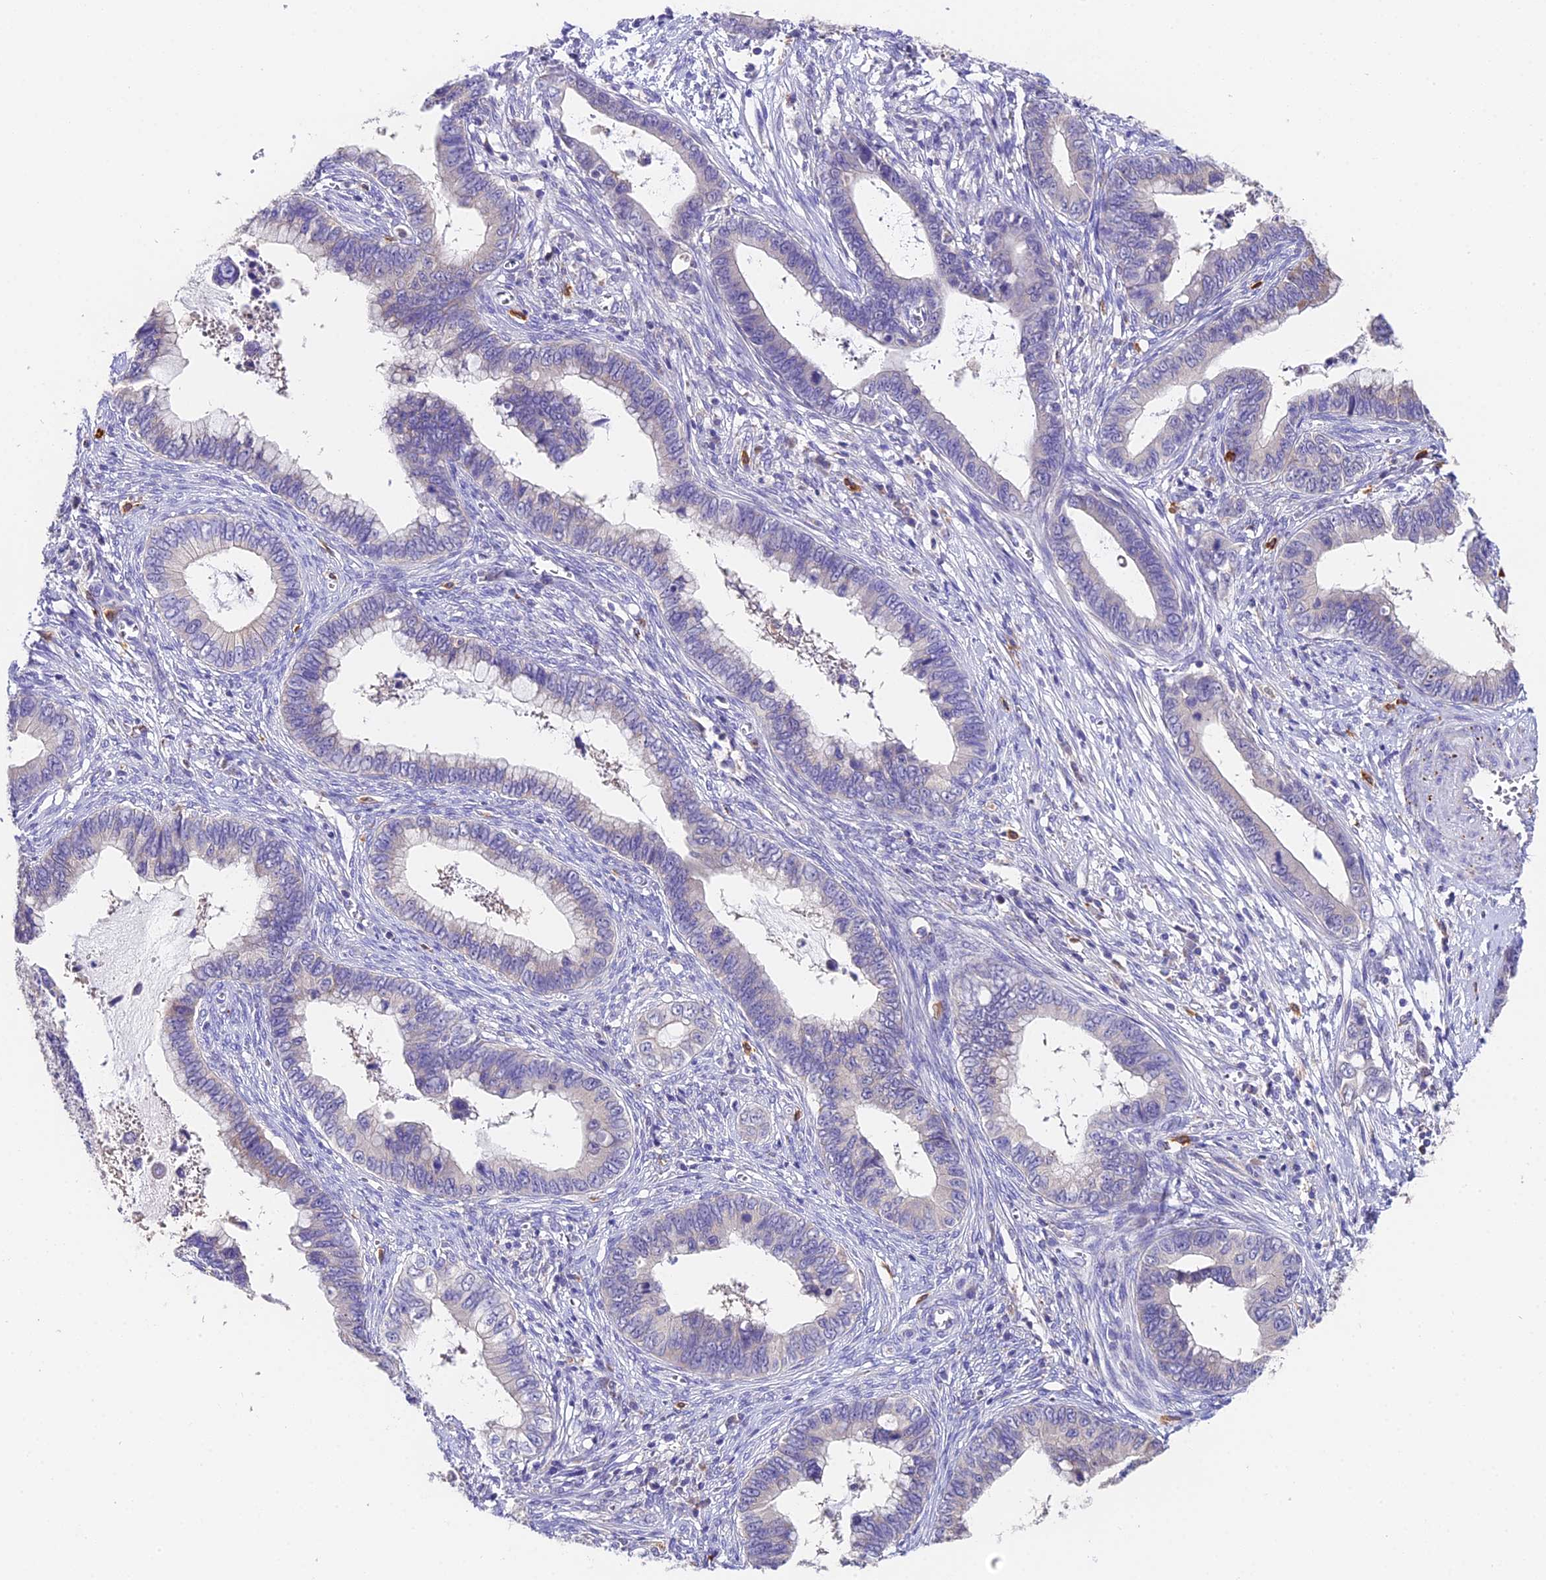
{"staining": {"intensity": "negative", "quantity": "none", "location": "none"}, "tissue": "cervical cancer", "cell_type": "Tumor cells", "image_type": "cancer", "snomed": [{"axis": "morphology", "description": "Adenocarcinoma, NOS"}, {"axis": "topography", "description": "Cervix"}], "caption": "A high-resolution photomicrograph shows immunohistochemistry staining of adenocarcinoma (cervical), which exhibits no significant positivity in tumor cells.", "gene": "LYPD6", "patient": {"sex": "female", "age": 44}}